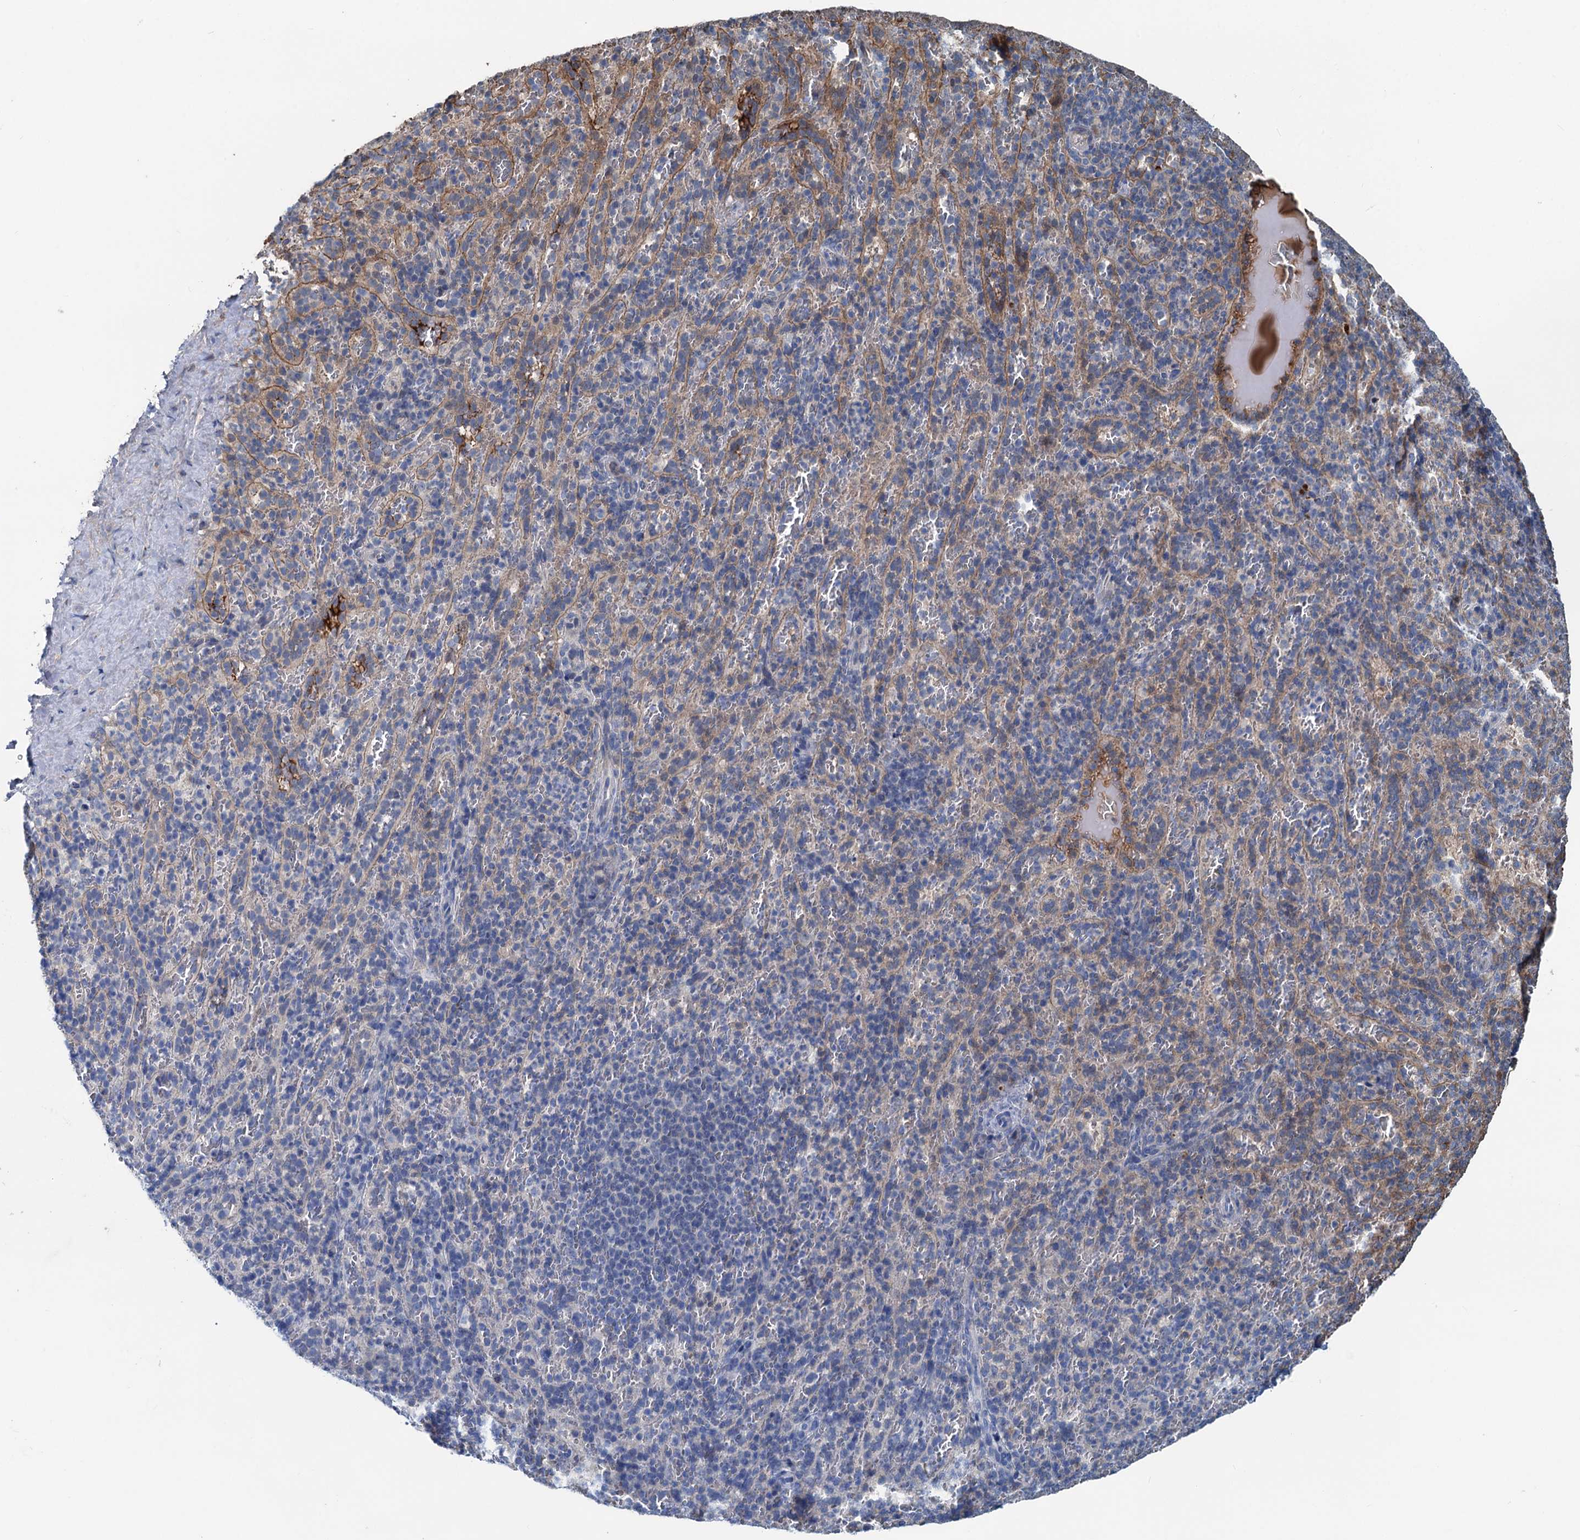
{"staining": {"intensity": "negative", "quantity": "none", "location": "none"}, "tissue": "spleen", "cell_type": "Cells in red pulp", "image_type": "normal", "snomed": [{"axis": "morphology", "description": "Normal tissue, NOS"}, {"axis": "topography", "description": "Spleen"}], "caption": "Cells in red pulp show no significant positivity in normal spleen. Nuclei are stained in blue.", "gene": "TEDC1", "patient": {"sex": "female", "age": 21}}